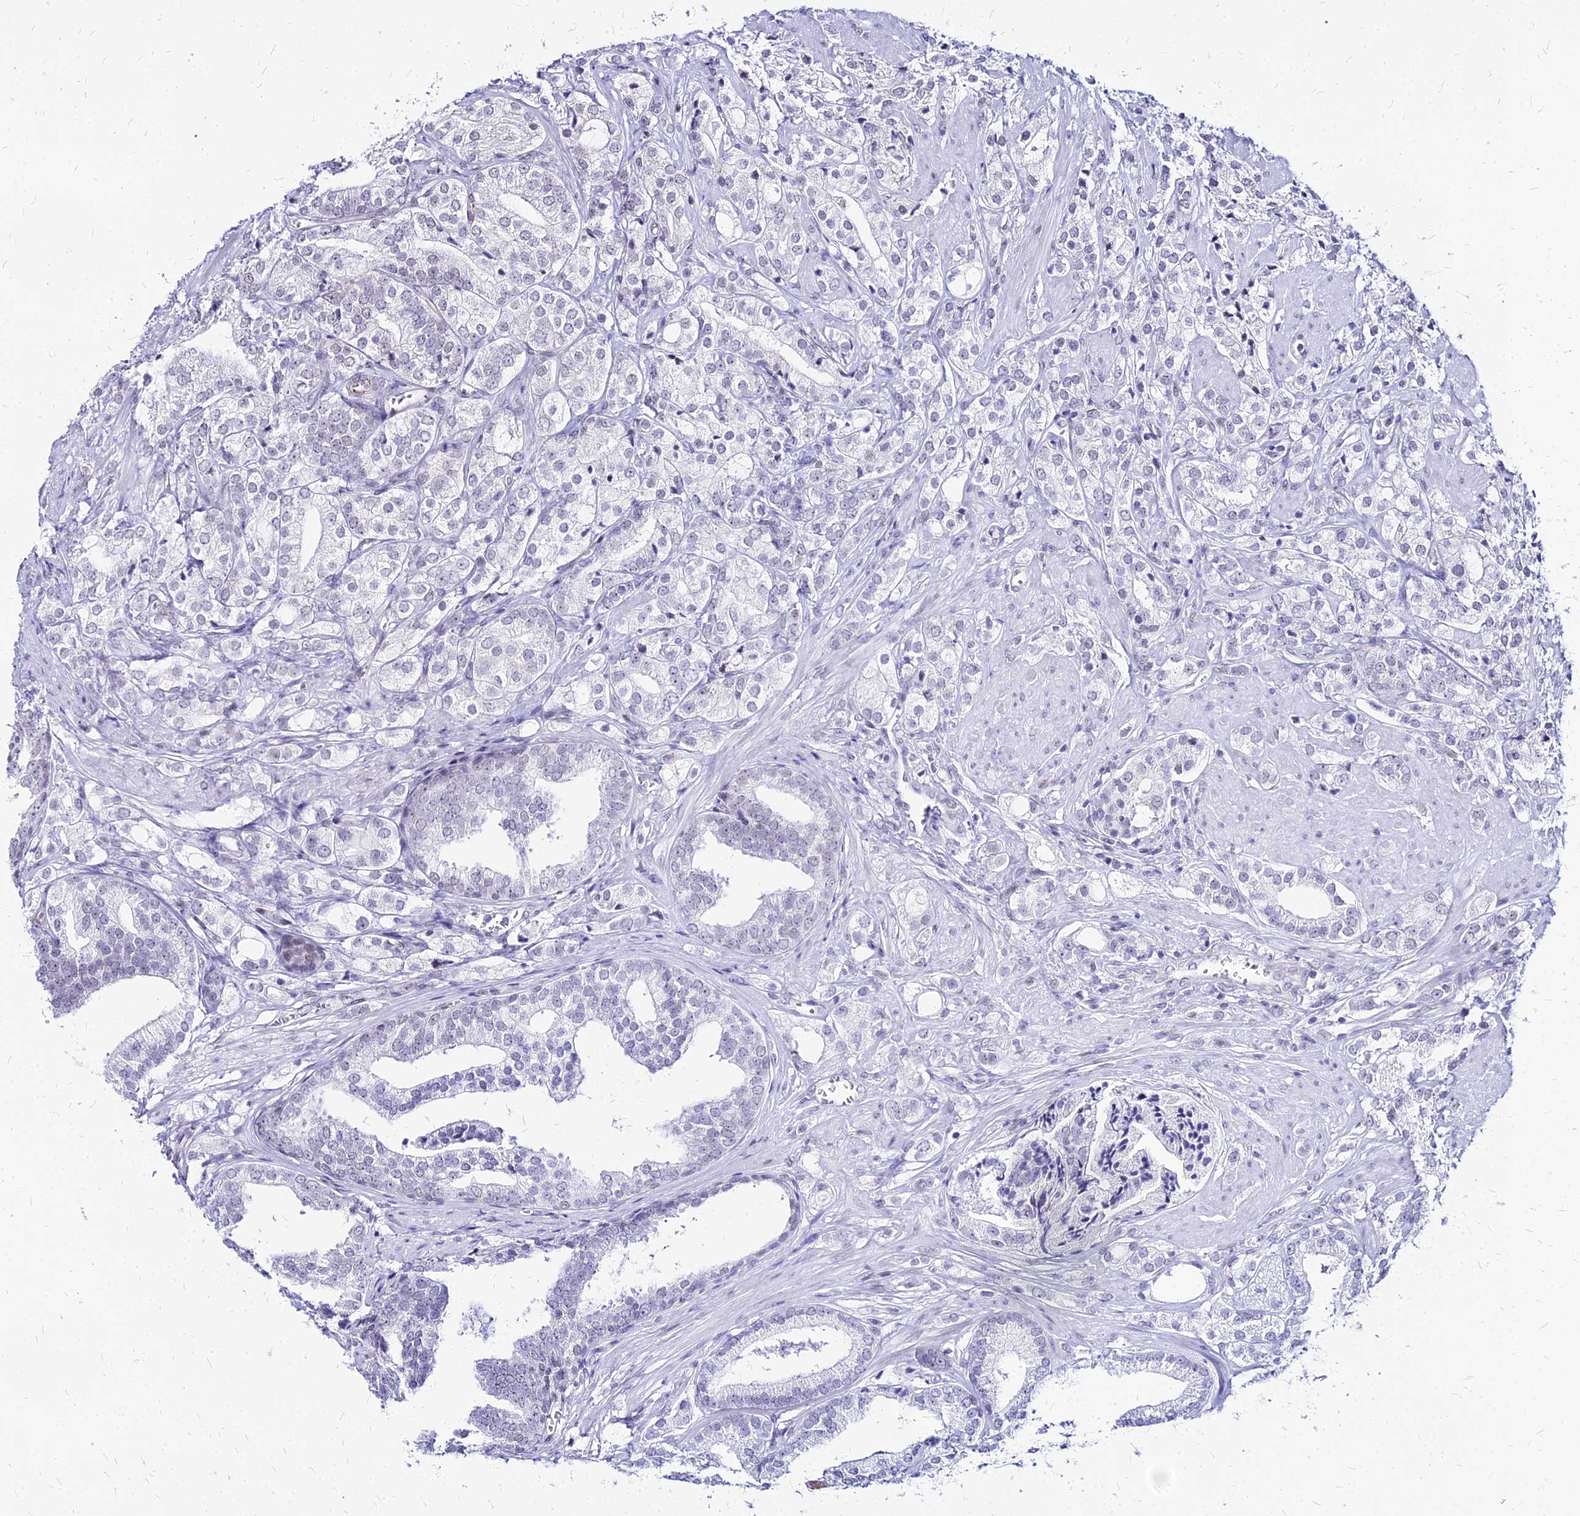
{"staining": {"intensity": "negative", "quantity": "none", "location": "none"}, "tissue": "prostate cancer", "cell_type": "Tumor cells", "image_type": "cancer", "snomed": [{"axis": "morphology", "description": "Adenocarcinoma, High grade"}, {"axis": "topography", "description": "Prostate"}], "caption": "Adenocarcinoma (high-grade) (prostate) was stained to show a protein in brown. There is no significant positivity in tumor cells. (DAB (3,3'-diaminobenzidine) IHC, high magnification).", "gene": "FDX2", "patient": {"sex": "male", "age": 50}}